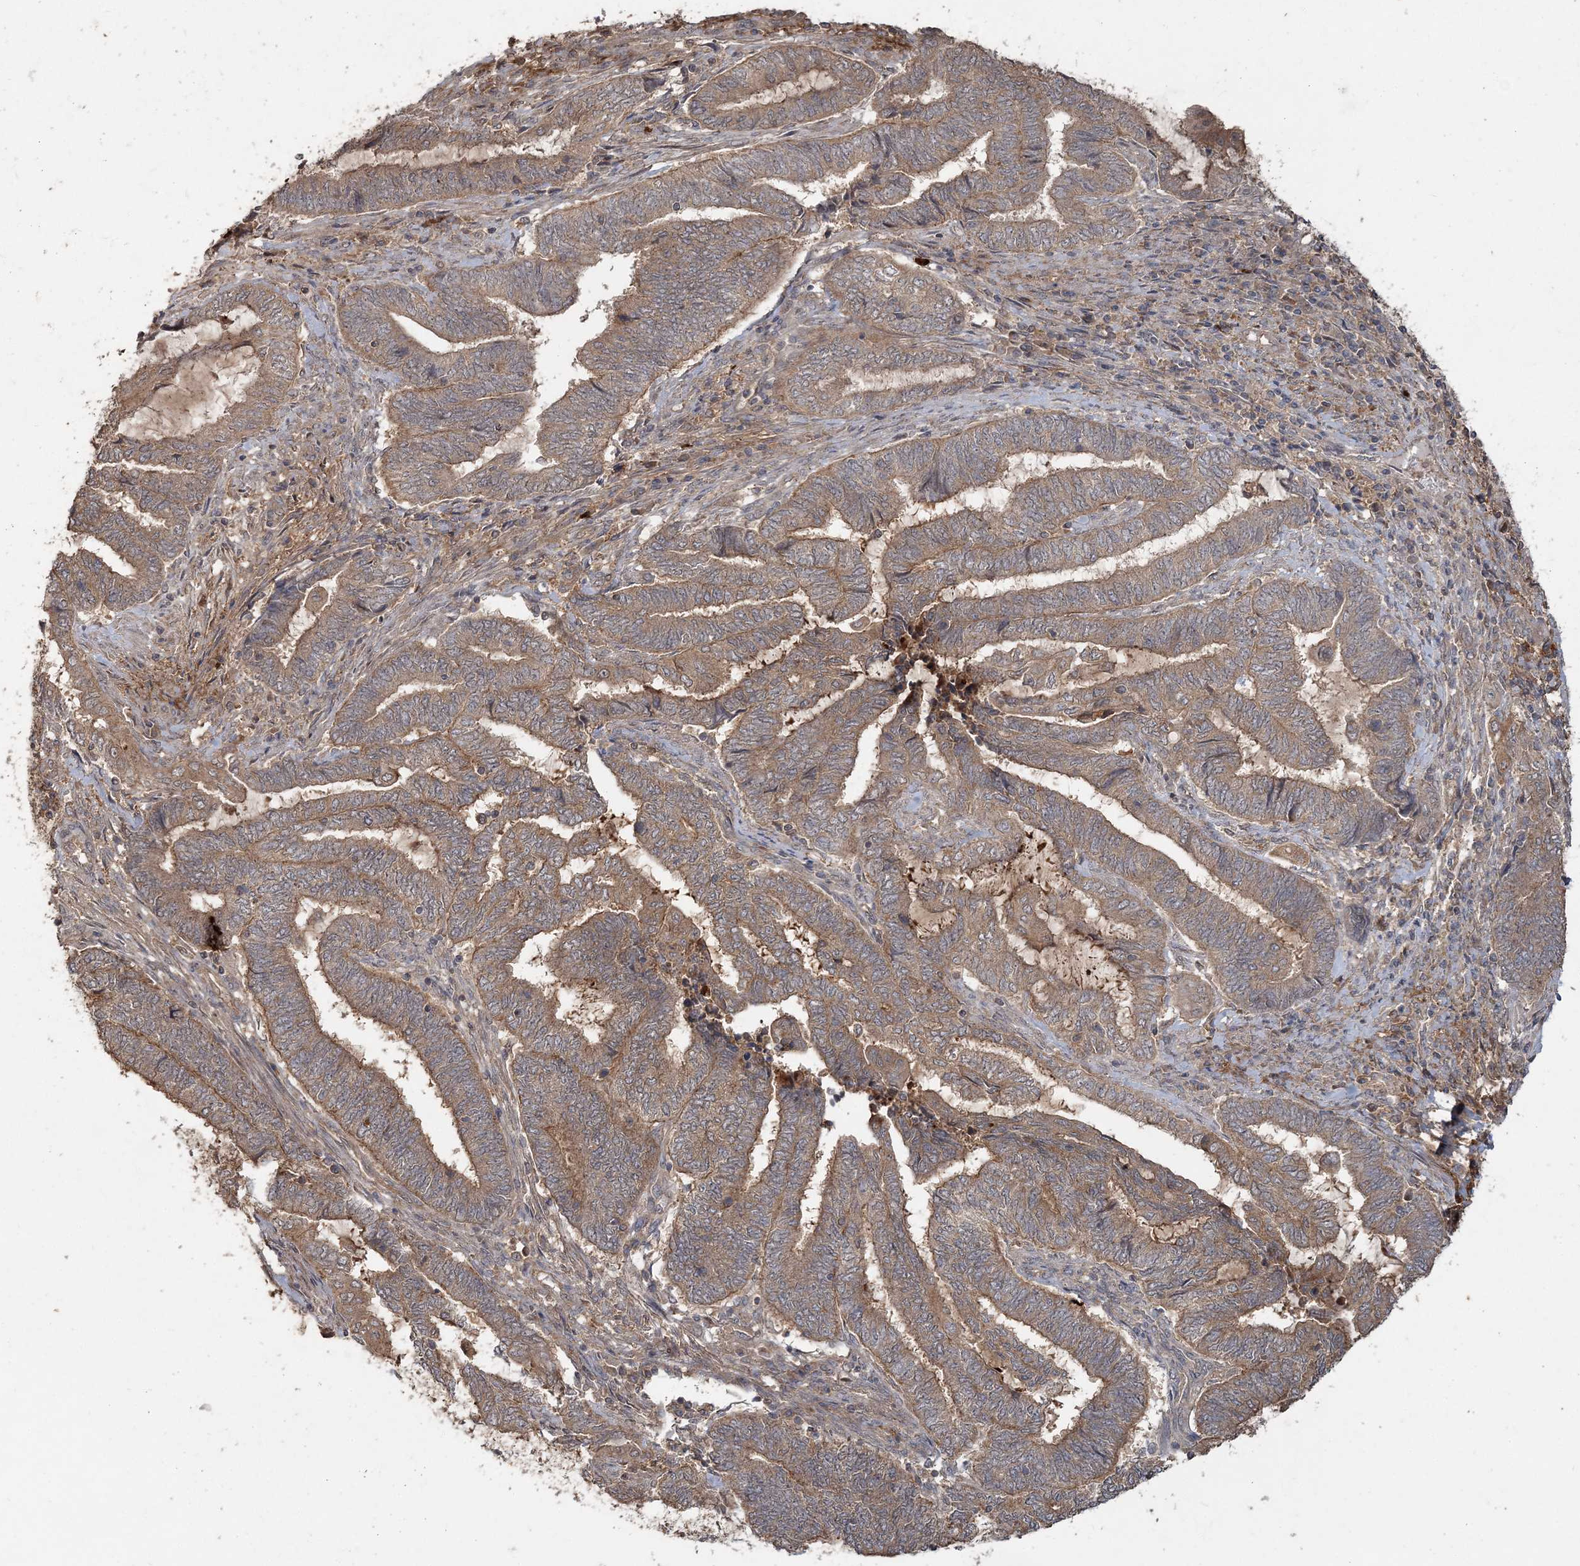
{"staining": {"intensity": "moderate", "quantity": ">75%", "location": "cytoplasmic/membranous"}, "tissue": "endometrial cancer", "cell_type": "Tumor cells", "image_type": "cancer", "snomed": [{"axis": "morphology", "description": "Adenocarcinoma, NOS"}, {"axis": "topography", "description": "Uterus"}, {"axis": "topography", "description": "Endometrium"}], "caption": "Brown immunohistochemical staining in adenocarcinoma (endometrial) shows moderate cytoplasmic/membranous staining in approximately >75% of tumor cells.", "gene": "SPRY1", "patient": {"sex": "female", "age": 70}}